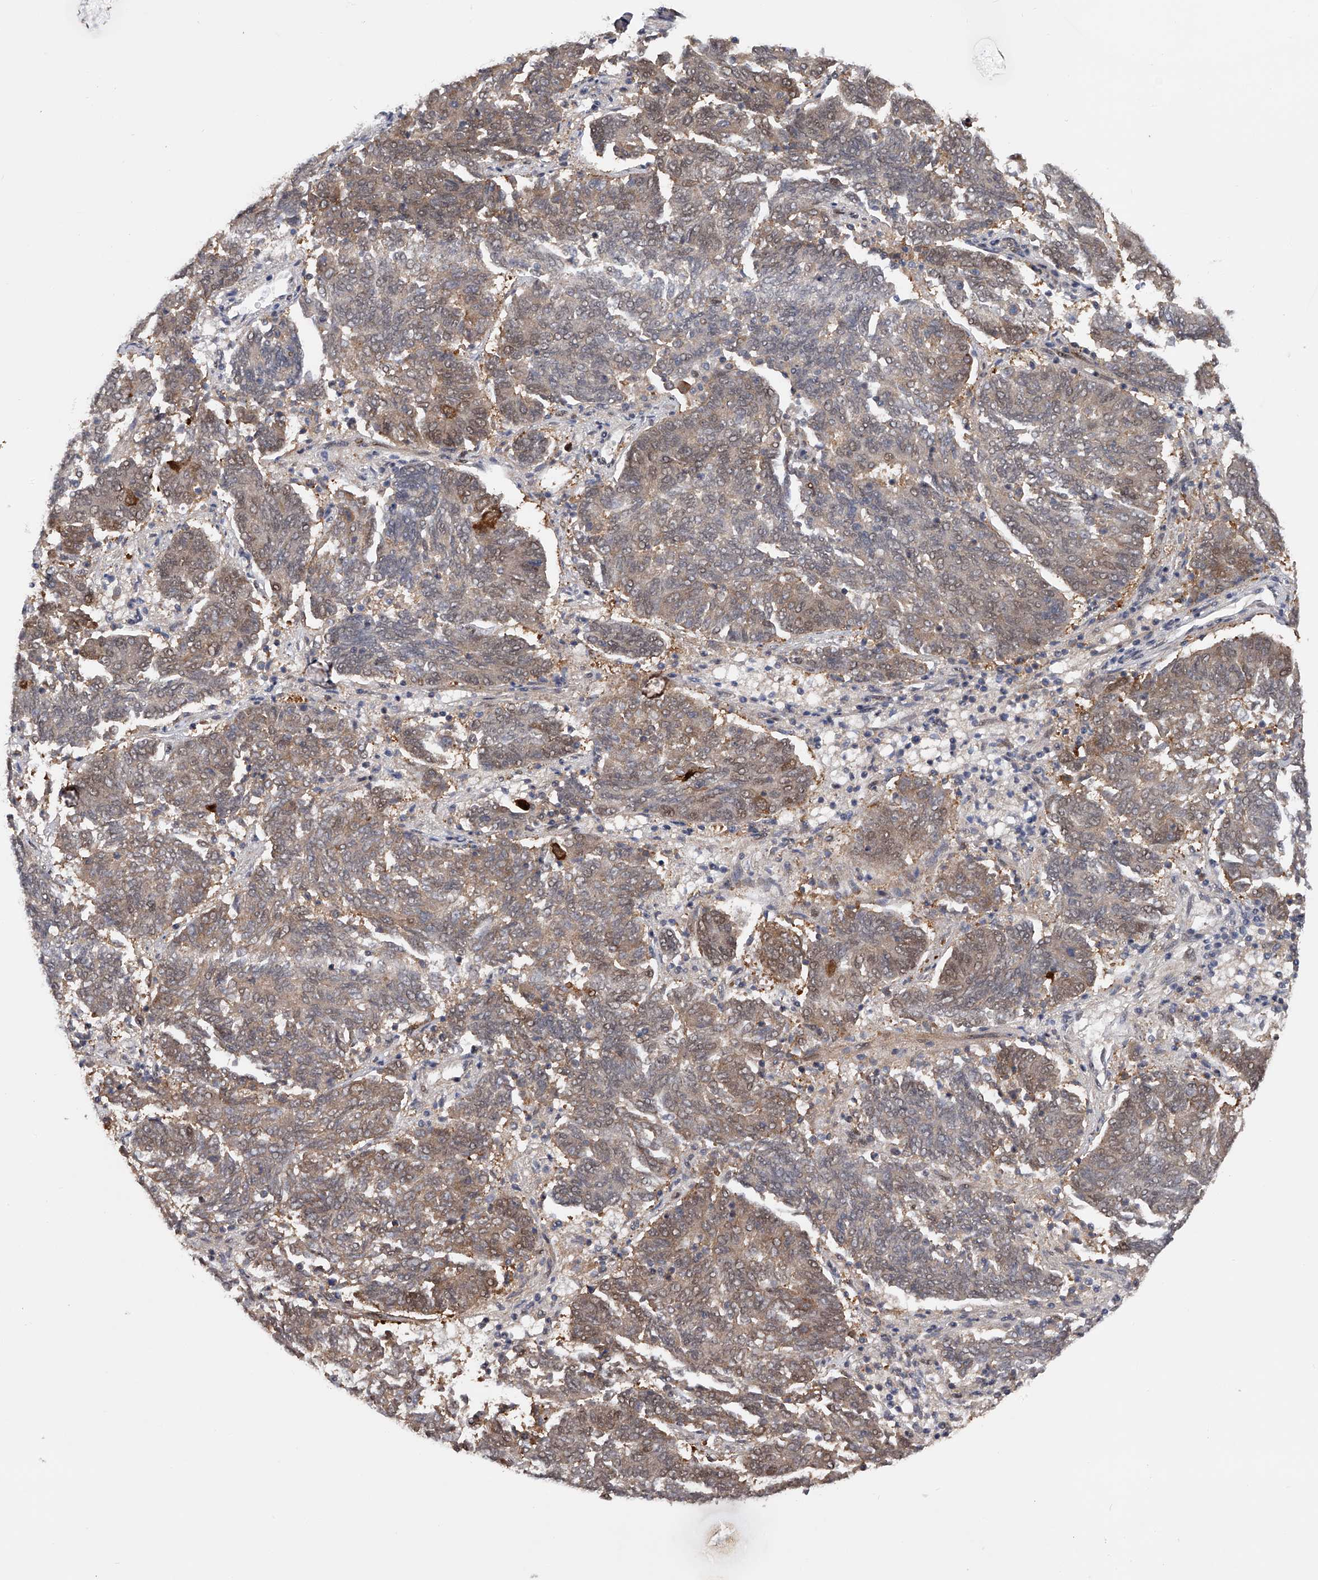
{"staining": {"intensity": "weak", "quantity": "25%-75%", "location": "cytoplasmic/membranous"}, "tissue": "endometrial cancer", "cell_type": "Tumor cells", "image_type": "cancer", "snomed": [{"axis": "morphology", "description": "Adenocarcinoma, NOS"}, {"axis": "topography", "description": "Endometrium"}], "caption": "This is an image of immunohistochemistry (IHC) staining of endometrial cancer (adenocarcinoma), which shows weak staining in the cytoplasmic/membranous of tumor cells.", "gene": "RWDD2A", "patient": {"sex": "female", "age": 80}}